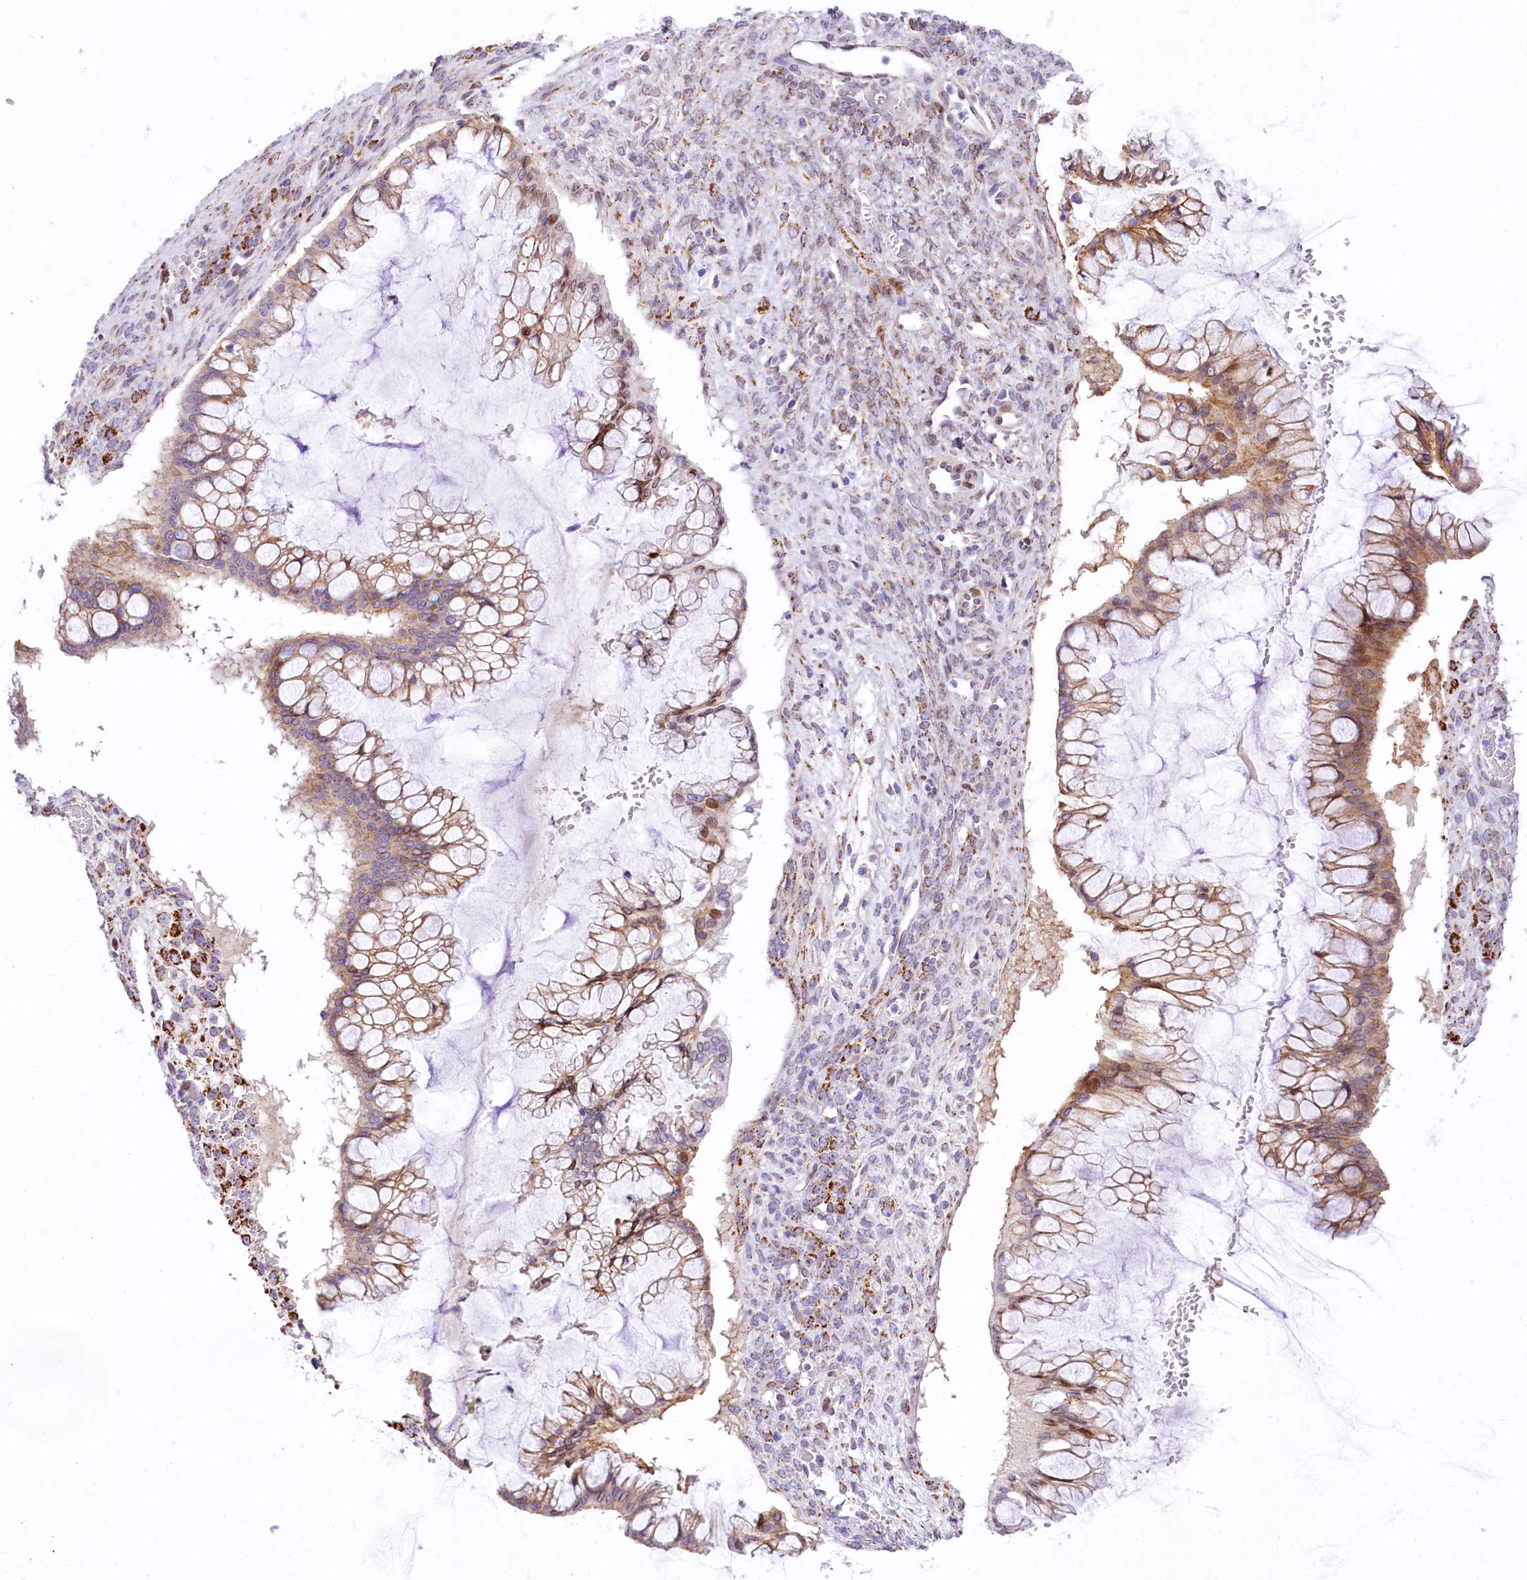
{"staining": {"intensity": "moderate", "quantity": ">75%", "location": "cytoplasmic/membranous"}, "tissue": "ovarian cancer", "cell_type": "Tumor cells", "image_type": "cancer", "snomed": [{"axis": "morphology", "description": "Cystadenocarcinoma, mucinous, NOS"}, {"axis": "topography", "description": "Ovary"}], "caption": "About >75% of tumor cells in ovarian cancer (mucinous cystadenocarcinoma) exhibit moderate cytoplasmic/membranous protein positivity as visualized by brown immunohistochemical staining.", "gene": "PPIP5K2", "patient": {"sex": "female", "age": 73}}